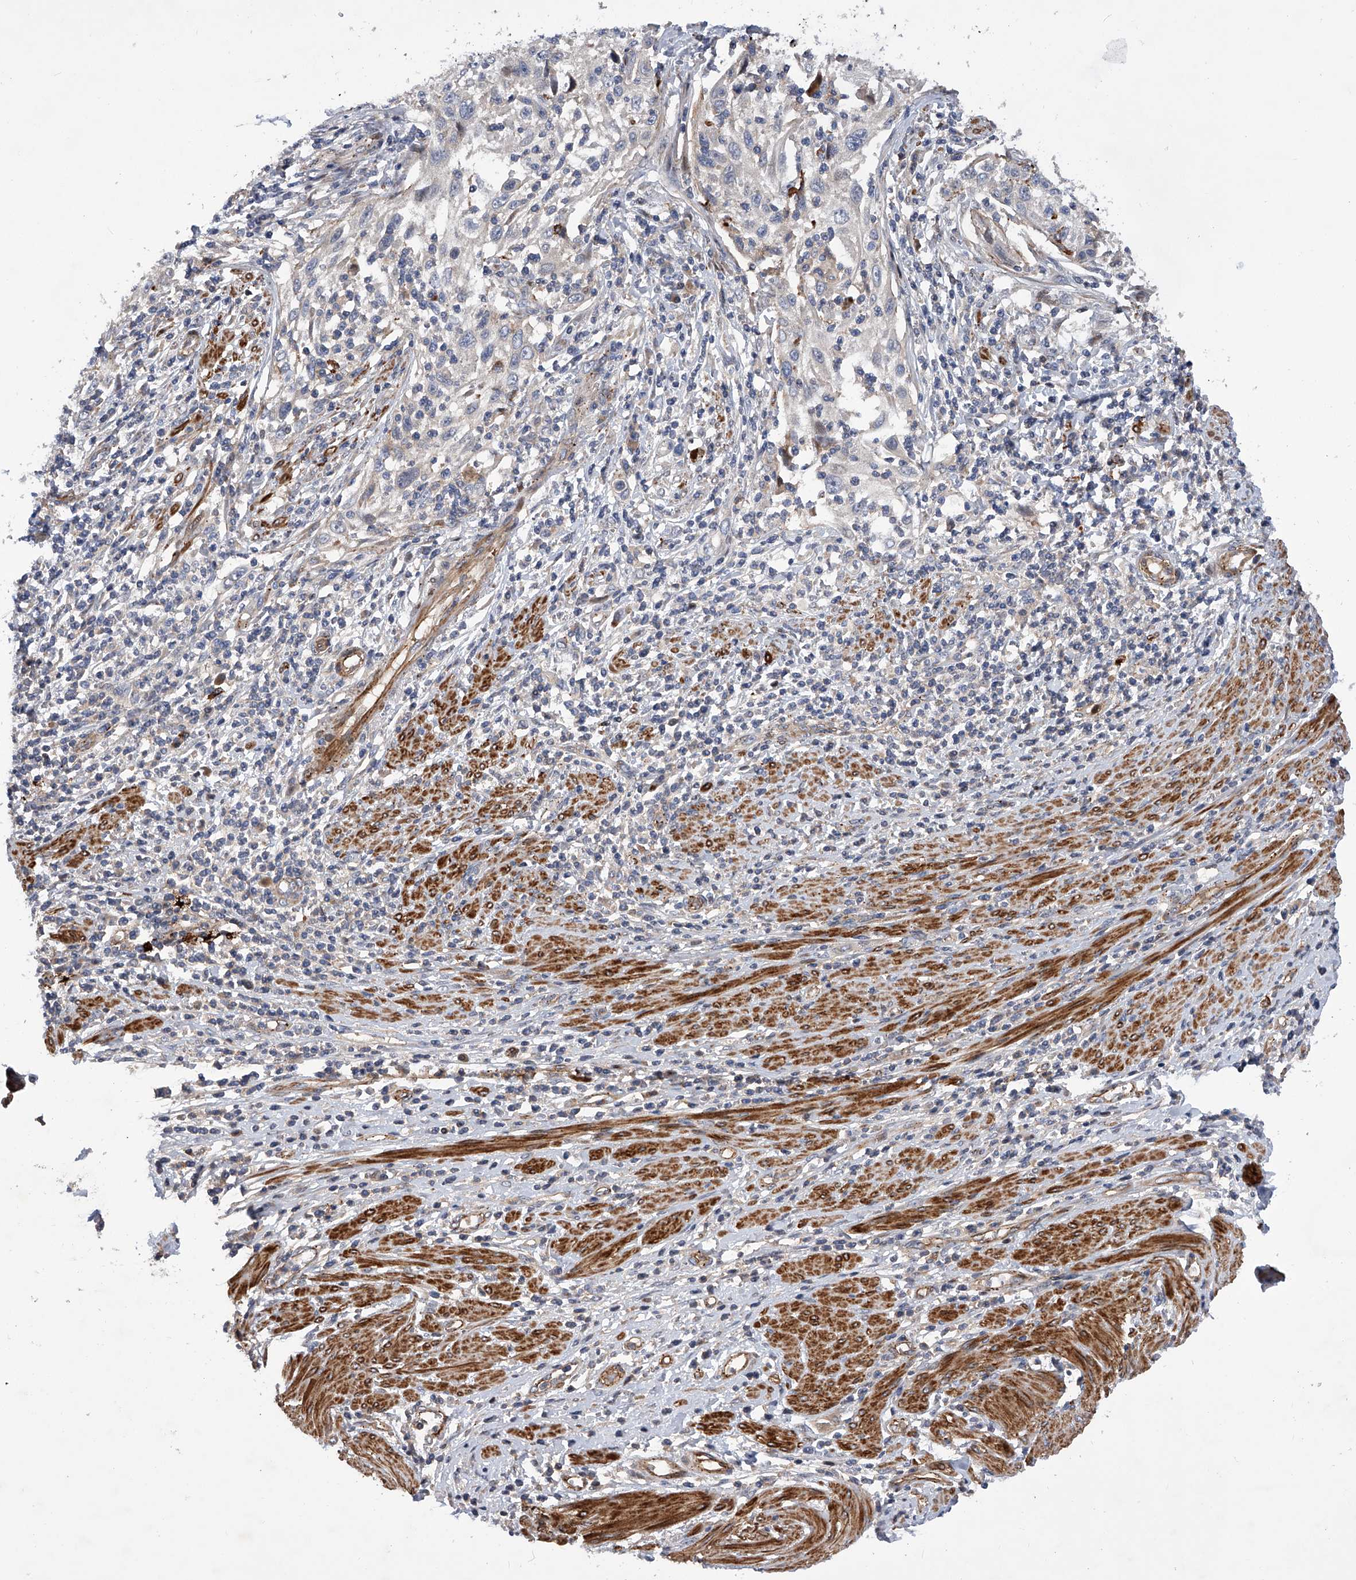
{"staining": {"intensity": "negative", "quantity": "none", "location": "none"}, "tissue": "cervical cancer", "cell_type": "Tumor cells", "image_type": "cancer", "snomed": [{"axis": "morphology", "description": "Squamous cell carcinoma, NOS"}, {"axis": "topography", "description": "Cervix"}], "caption": "Immunohistochemistry (IHC) of cervical cancer (squamous cell carcinoma) displays no staining in tumor cells.", "gene": "PDSS2", "patient": {"sex": "female", "age": 70}}